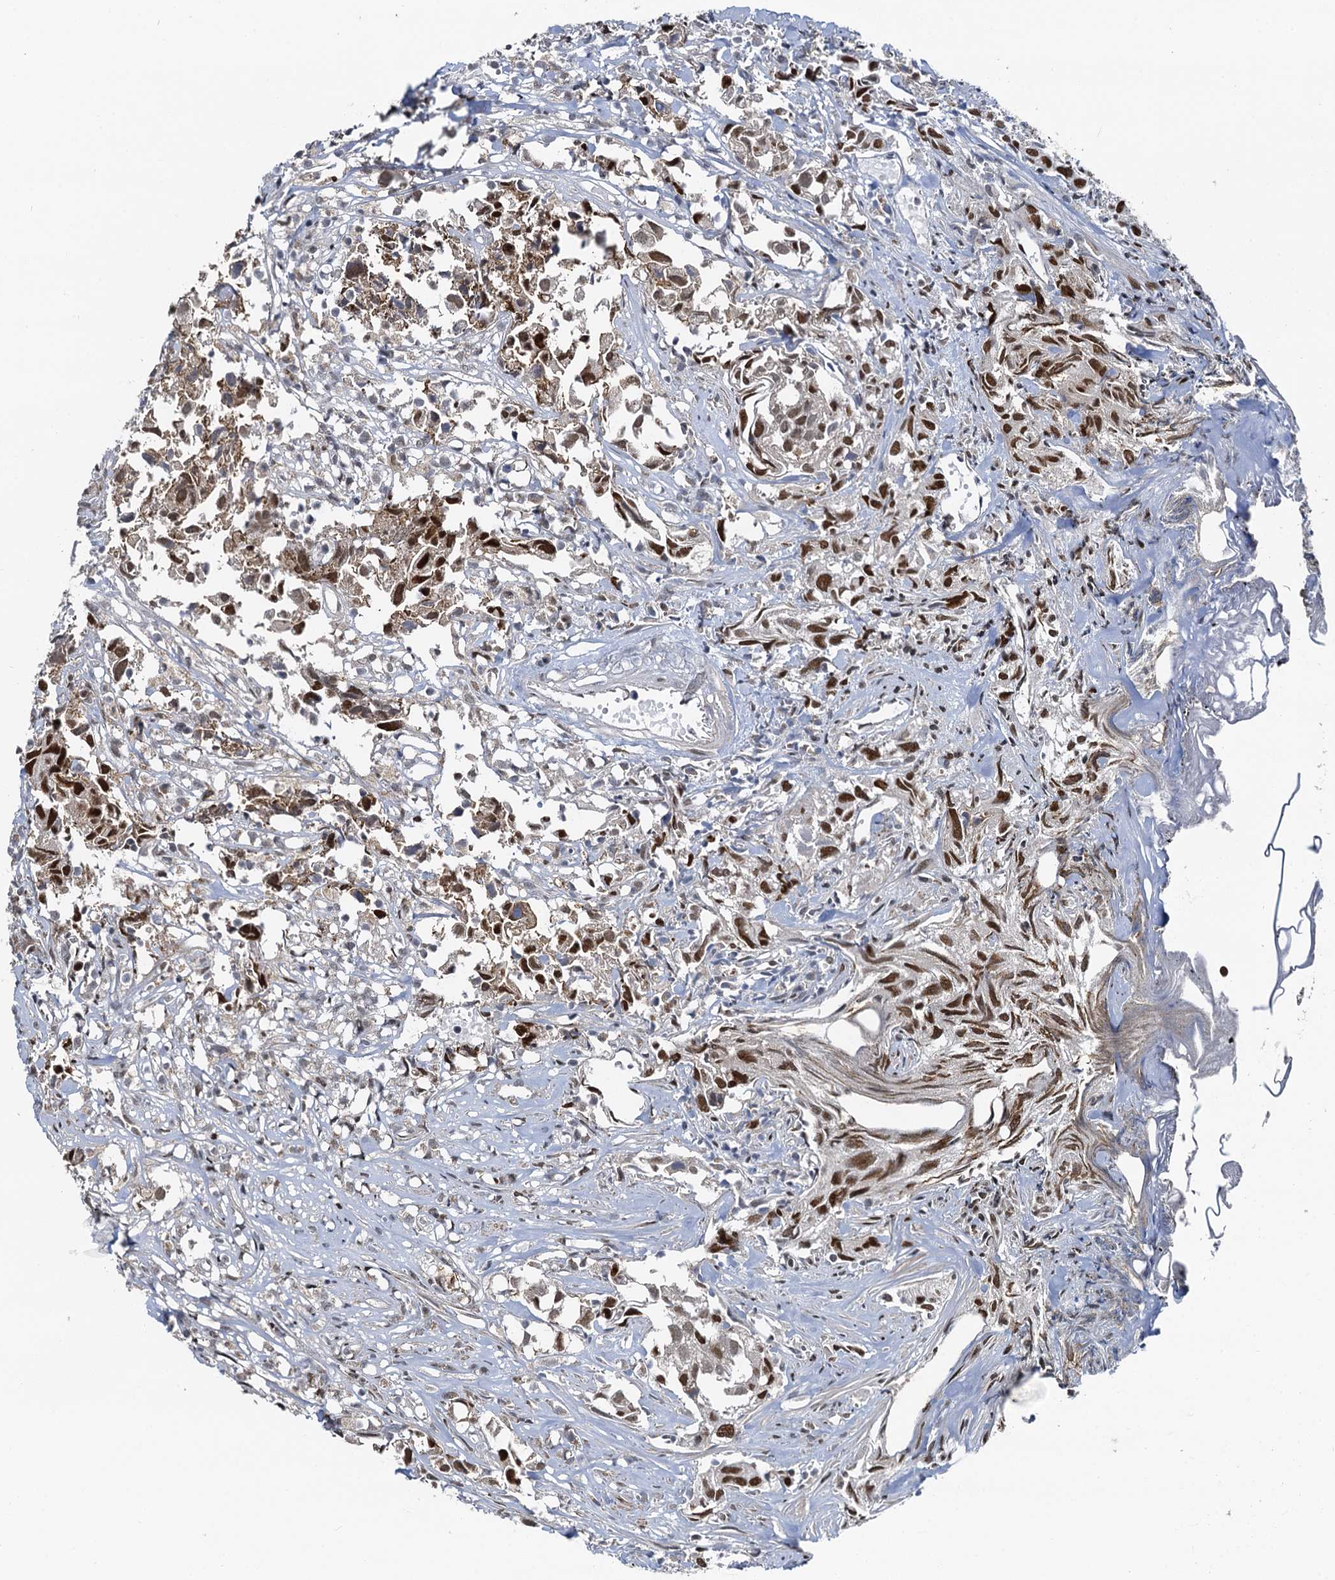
{"staining": {"intensity": "moderate", "quantity": ">75%", "location": "nuclear"}, "tissue": "urothelial cancer", "cell_type": "Tumor cells", "image_type": "cancer", "snomed": [{"axis": "morphology", "description": "Urothelial carcinoma, High grade"}, {"axis": "topography", "description": "Urinary bladder"}], "caption": "The micrograph demonstrates immunohistochemical staining of urothelial carcinoma (high-grade). There is moderate nuclear staining is identified in approximately >75% of tumor cells.", "gene": "RUFY2", "patient": {"sex": "female", "age": 75}}